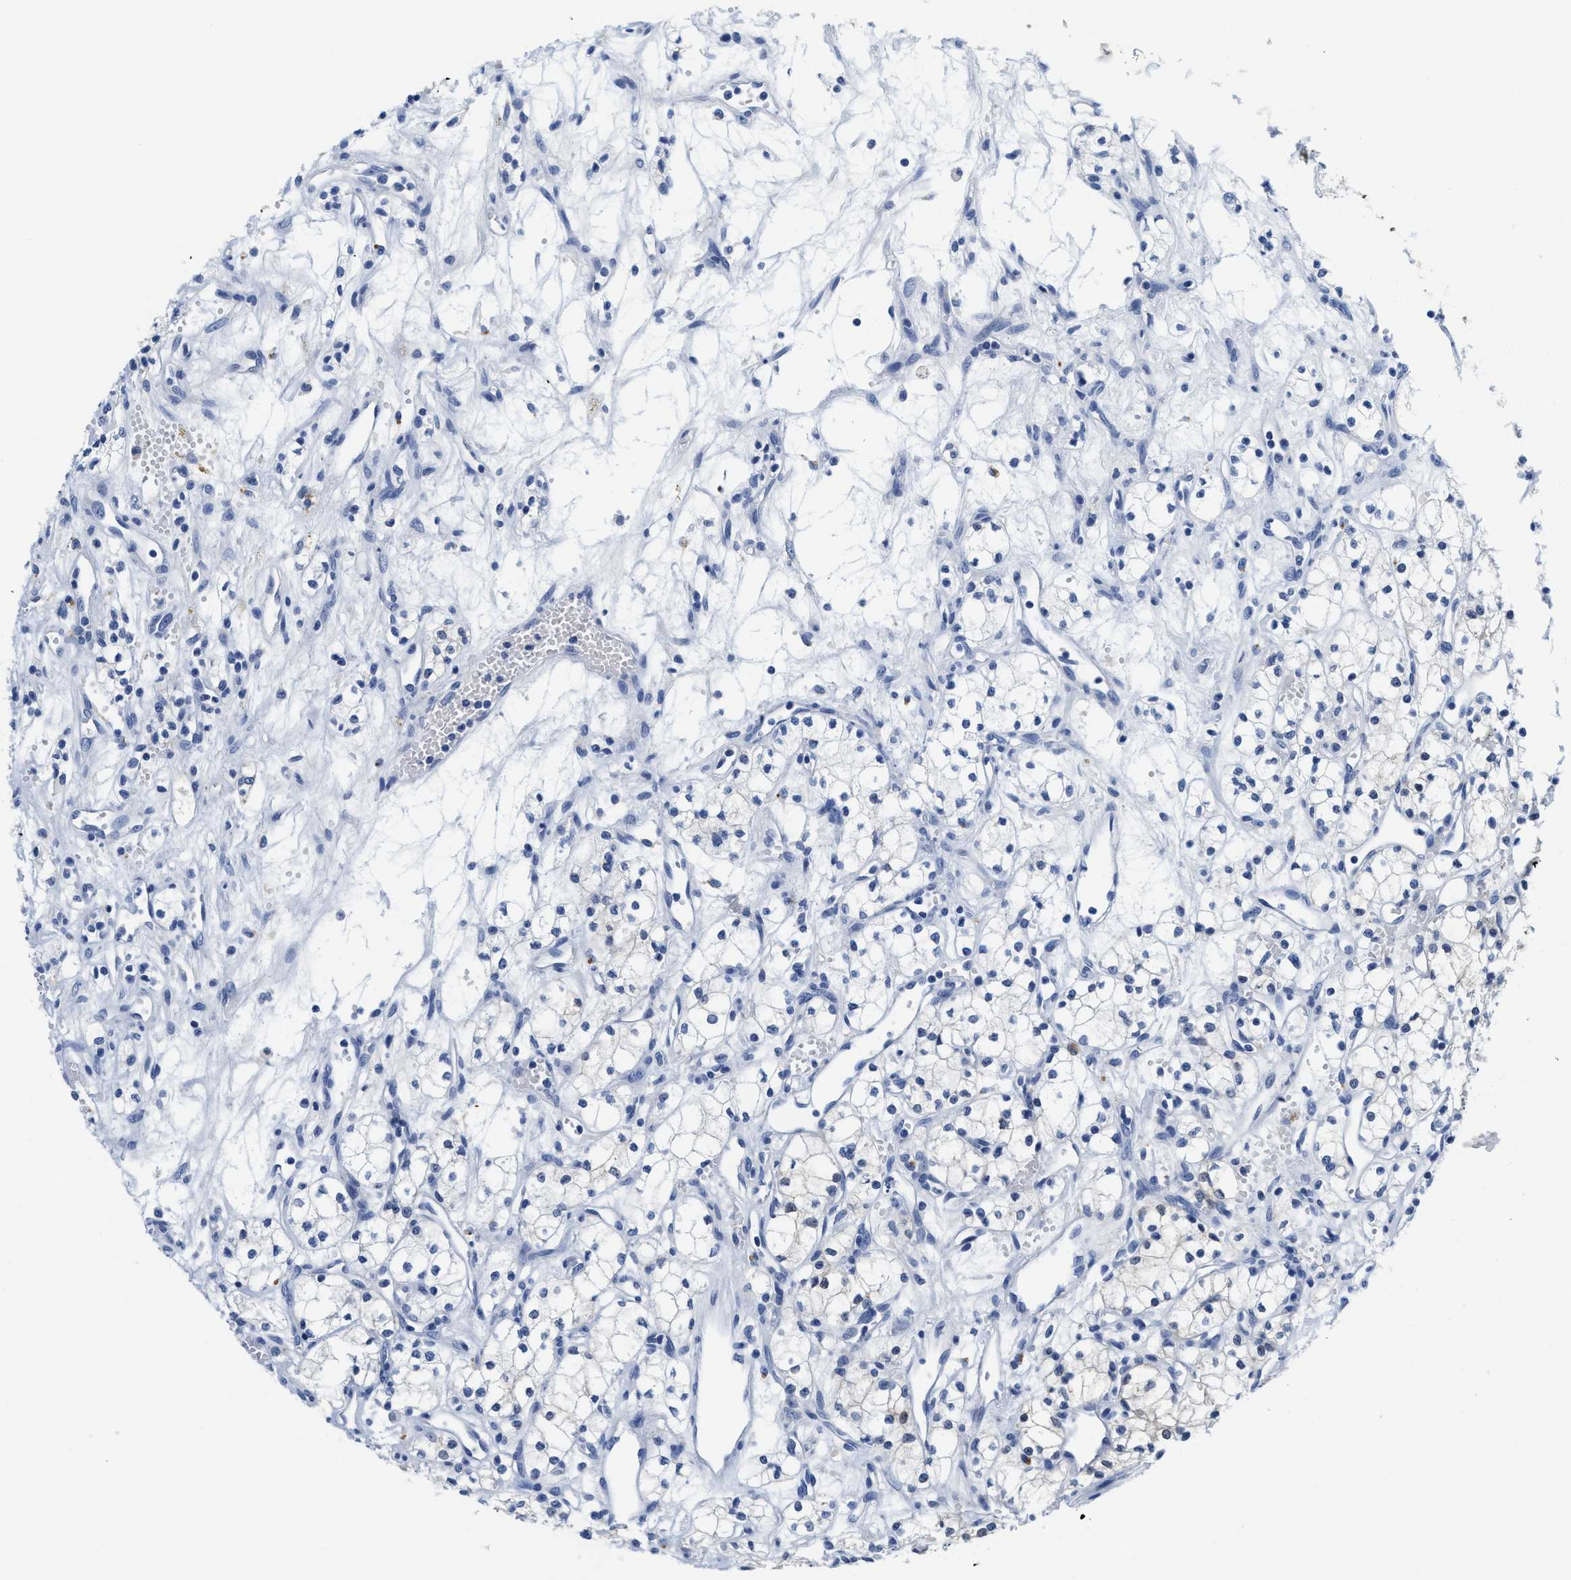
{"staining": {"intensity": "weak", "quantity": "<25%", "location": "cytoplasmic/membranous,nuclear"}, "tissue": "renal cancer", "cell_type": "Tumor cells", "image_type": "cancer", "snomed": [{"axis": "morphology", "description": "Adenocarcinoma, NOS"}, {"axis": "topography", "description": "Kidney"}], "caption": "Immunohistochemistry micrograph of neoplastic tissue: human renal cancer (adenocarcinoma) stained with DAB (3,3'-diaminobenzidine) reveals no significant protein expression in tumor cells.", "gene": "TTC3", "patient": {"sex": "male", "age": 59}}